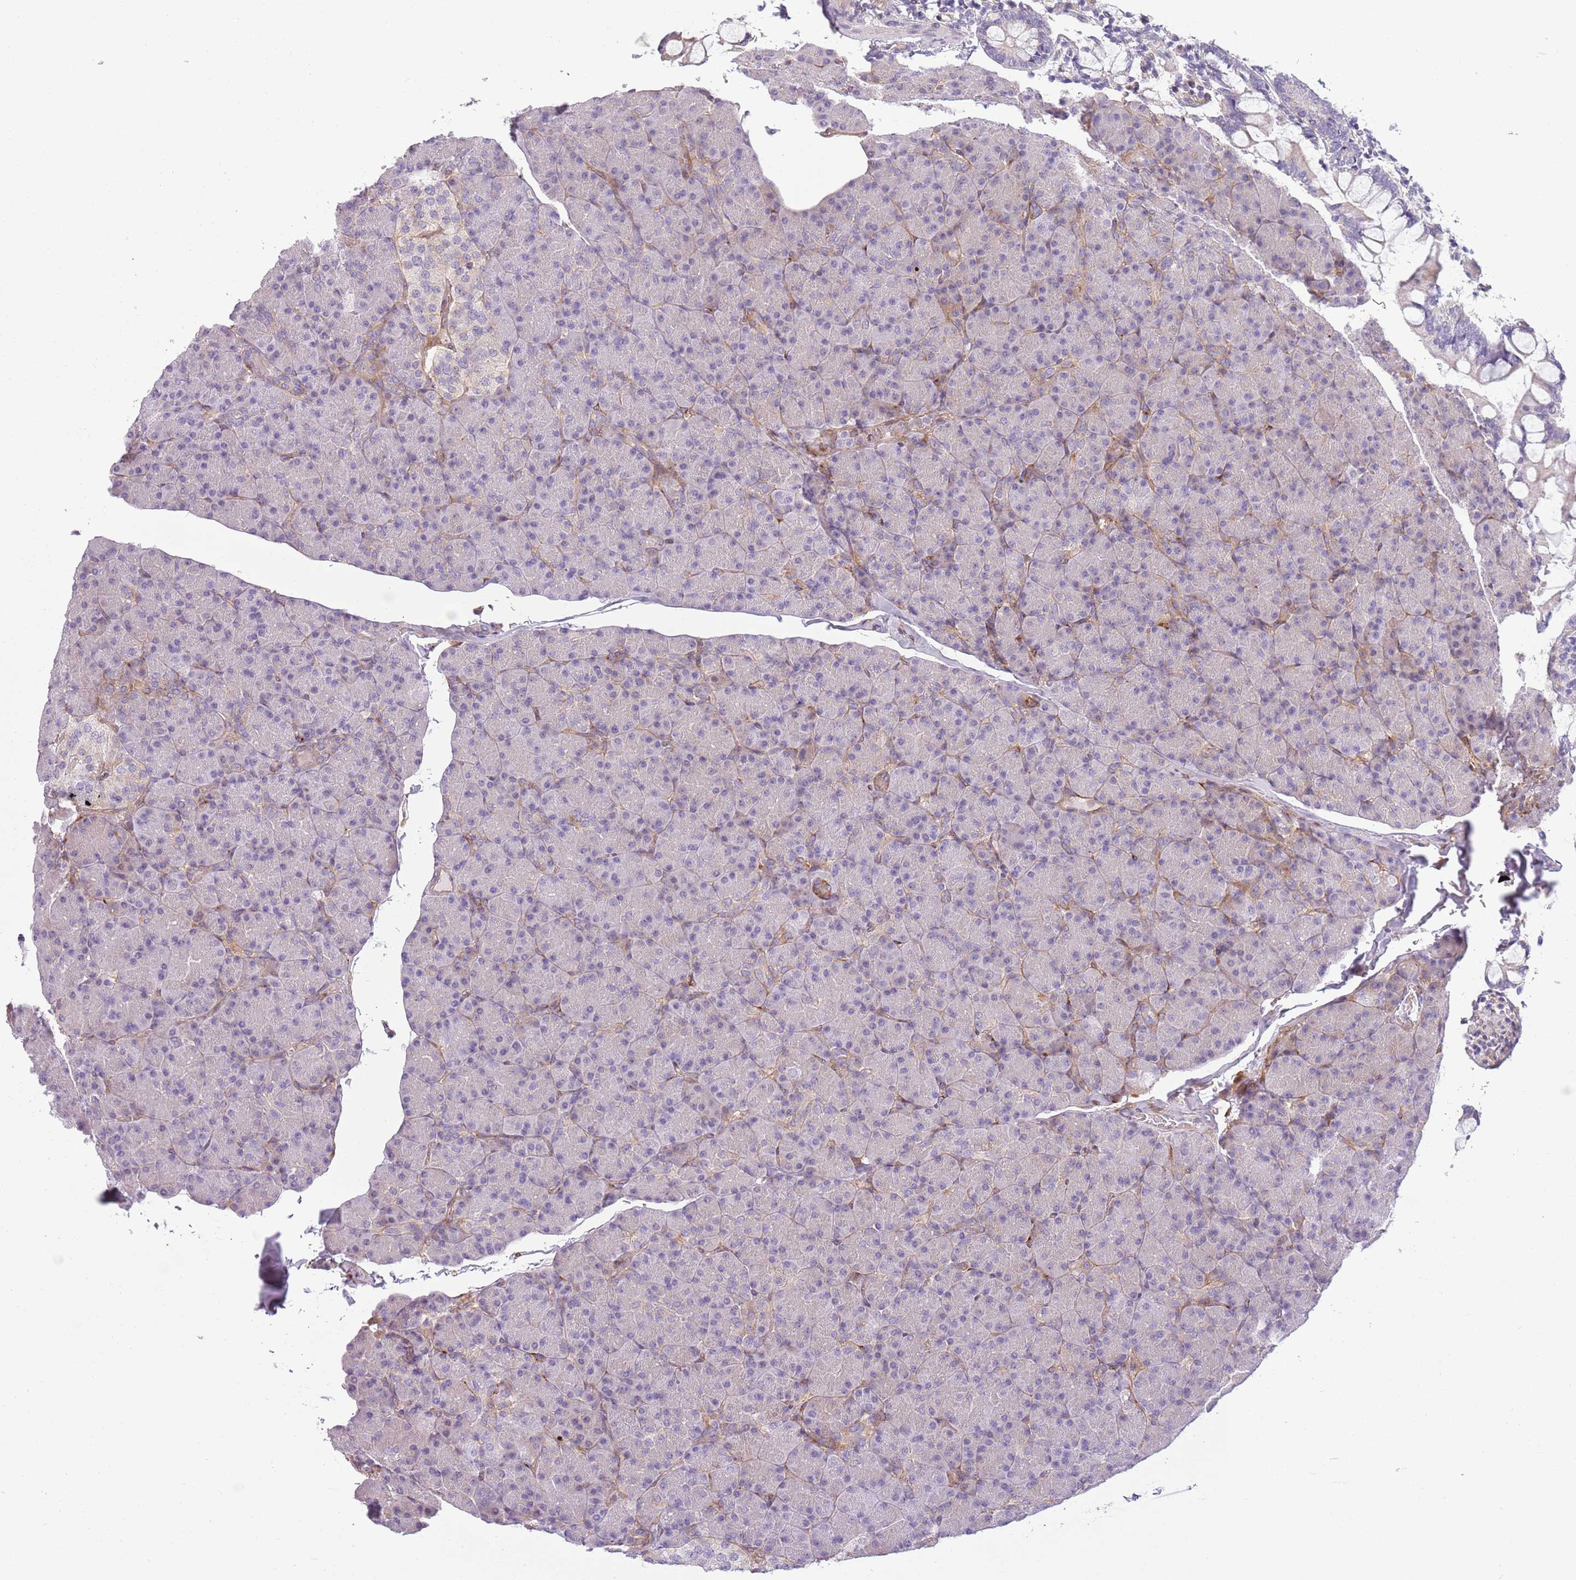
{"staining": {"intensity": "moderate", "quantity": "25%-75%", "location": "cytoplasmic/membranous"}, "tissue": "pancreas", "cell_type": "Exocrine glandular cells", "image_type": "normal", "snomed": [{"axis": "morphology", "description": "Normal tissue, NOS"}, {"axis": "topography", "description": "Pancreas"}], "caption": "Pancreas stained for a protein demonstrates moderate cytoplasmic/membranous positivity in exocrine glandular cells. The staining was performed using DAB to visualize the protein expression in brown, while the nuclei were stained in blue with hematoxylin (Magnification: 20x).", "gene": "SNX1", "patient": {"sex": "female", "age": 43}}